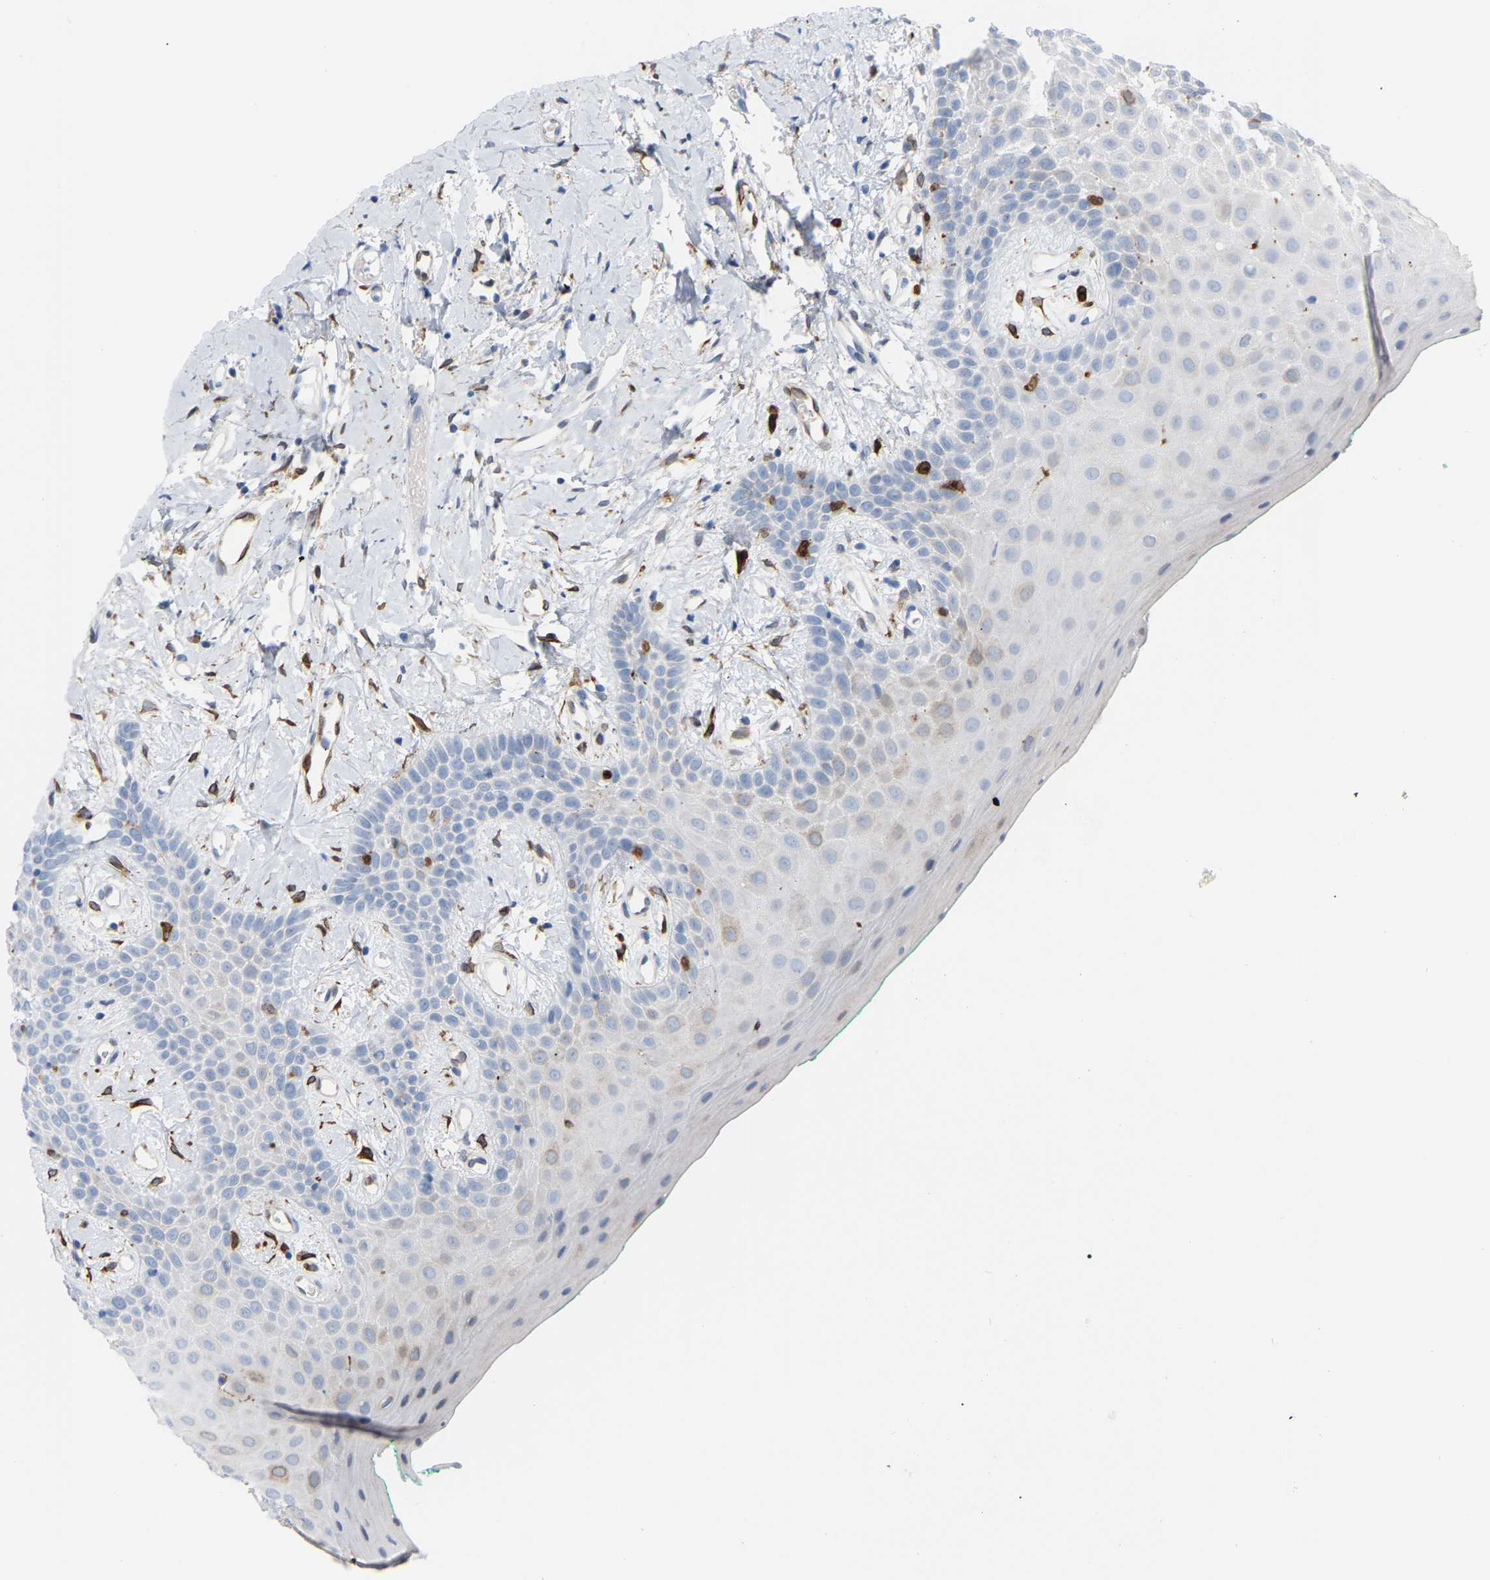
{"staining": {"intensity": "moderate", "quantity": "25%-75%", "location": "cytoplasmic/membranous"}, "tissue": "oral mucosa", "cell_type": "Squamous epithelial cells", "image_type": "normal", "snomed": [{"axis": "morphology", "description": "Normal tissue, NOS"}, {"axis": "morphology", "description": "Squamous cell carcinoma, NOS"}, {"axis": "topography", "description": "Oral tissue"}, {"axis": "topography", "description": "Salivary gland"}, {"axis": "topography", "description": "Head-Neck"}], "caption": "Immunohistochemical staining of normal human oral mucosa shows 25%-75% levels of moderate cytoplasmic/membranous protein positivity in about 25%-75% of squamous epithelial cells.", "gene": "PTGS1", "patient": {"sex": "female", "age": 62}}